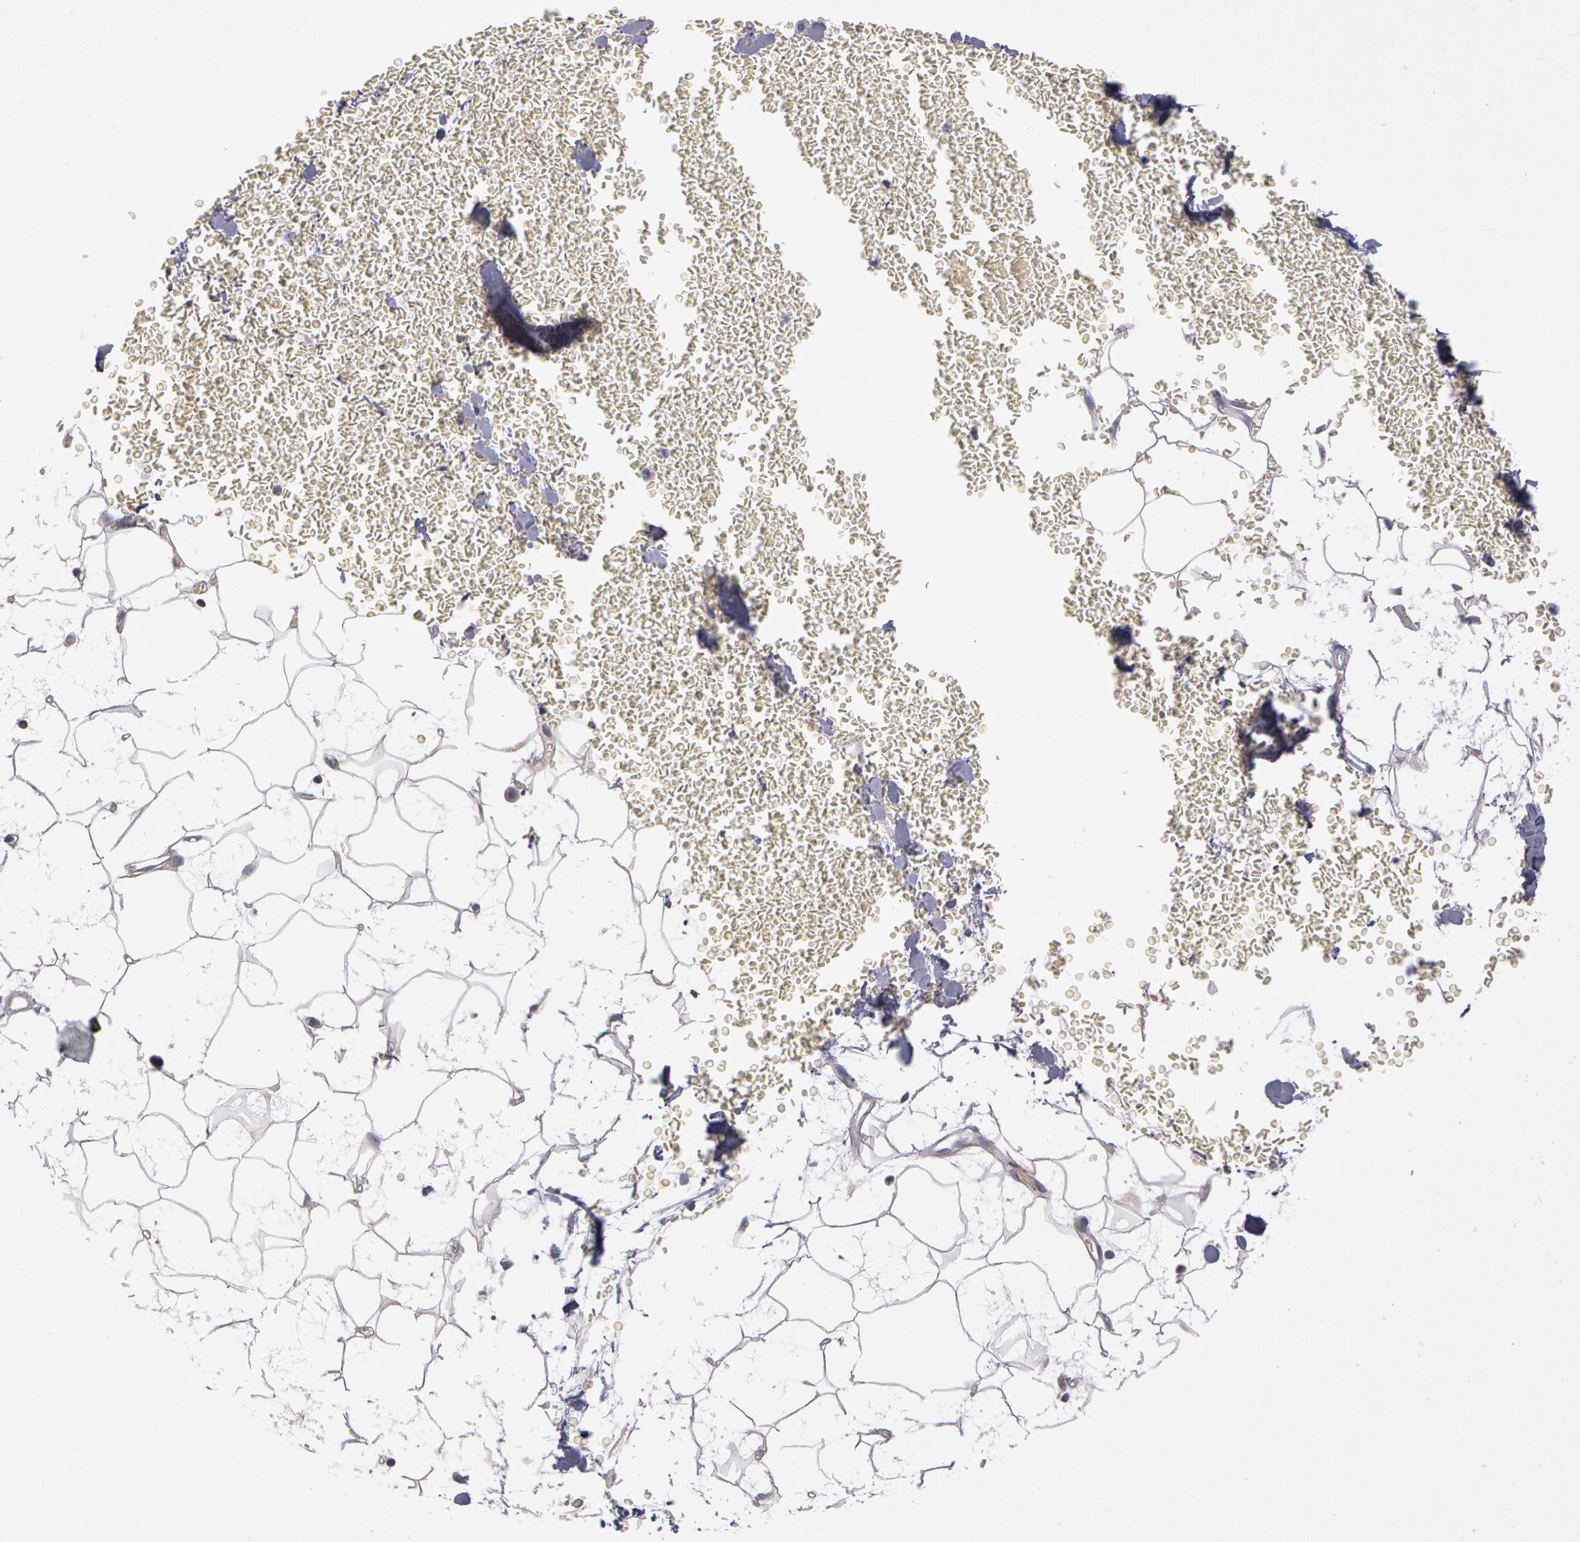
{"staining": {"intensity": "negative", "quantity": "none", "location": "none"}, "tissue": "adipose tissue", "cell_type": "Adipocytes", "image_type": "normal", "snomed": [{"axis": "morphology", "description": "Normal tissue, NOS"}, {"axis": "morphology", "description": "Inflammation, NOS"}, {"axis": "topography", "description": "Lymph node"}, {"axis": "topography", "description": "Peripheral nerve tissue"}], "caption": "Adipocytes show no significant protein staining in normal adipose tissue.", "gene": "NEK9", "patient": {"sex": "male", "age": 52}}